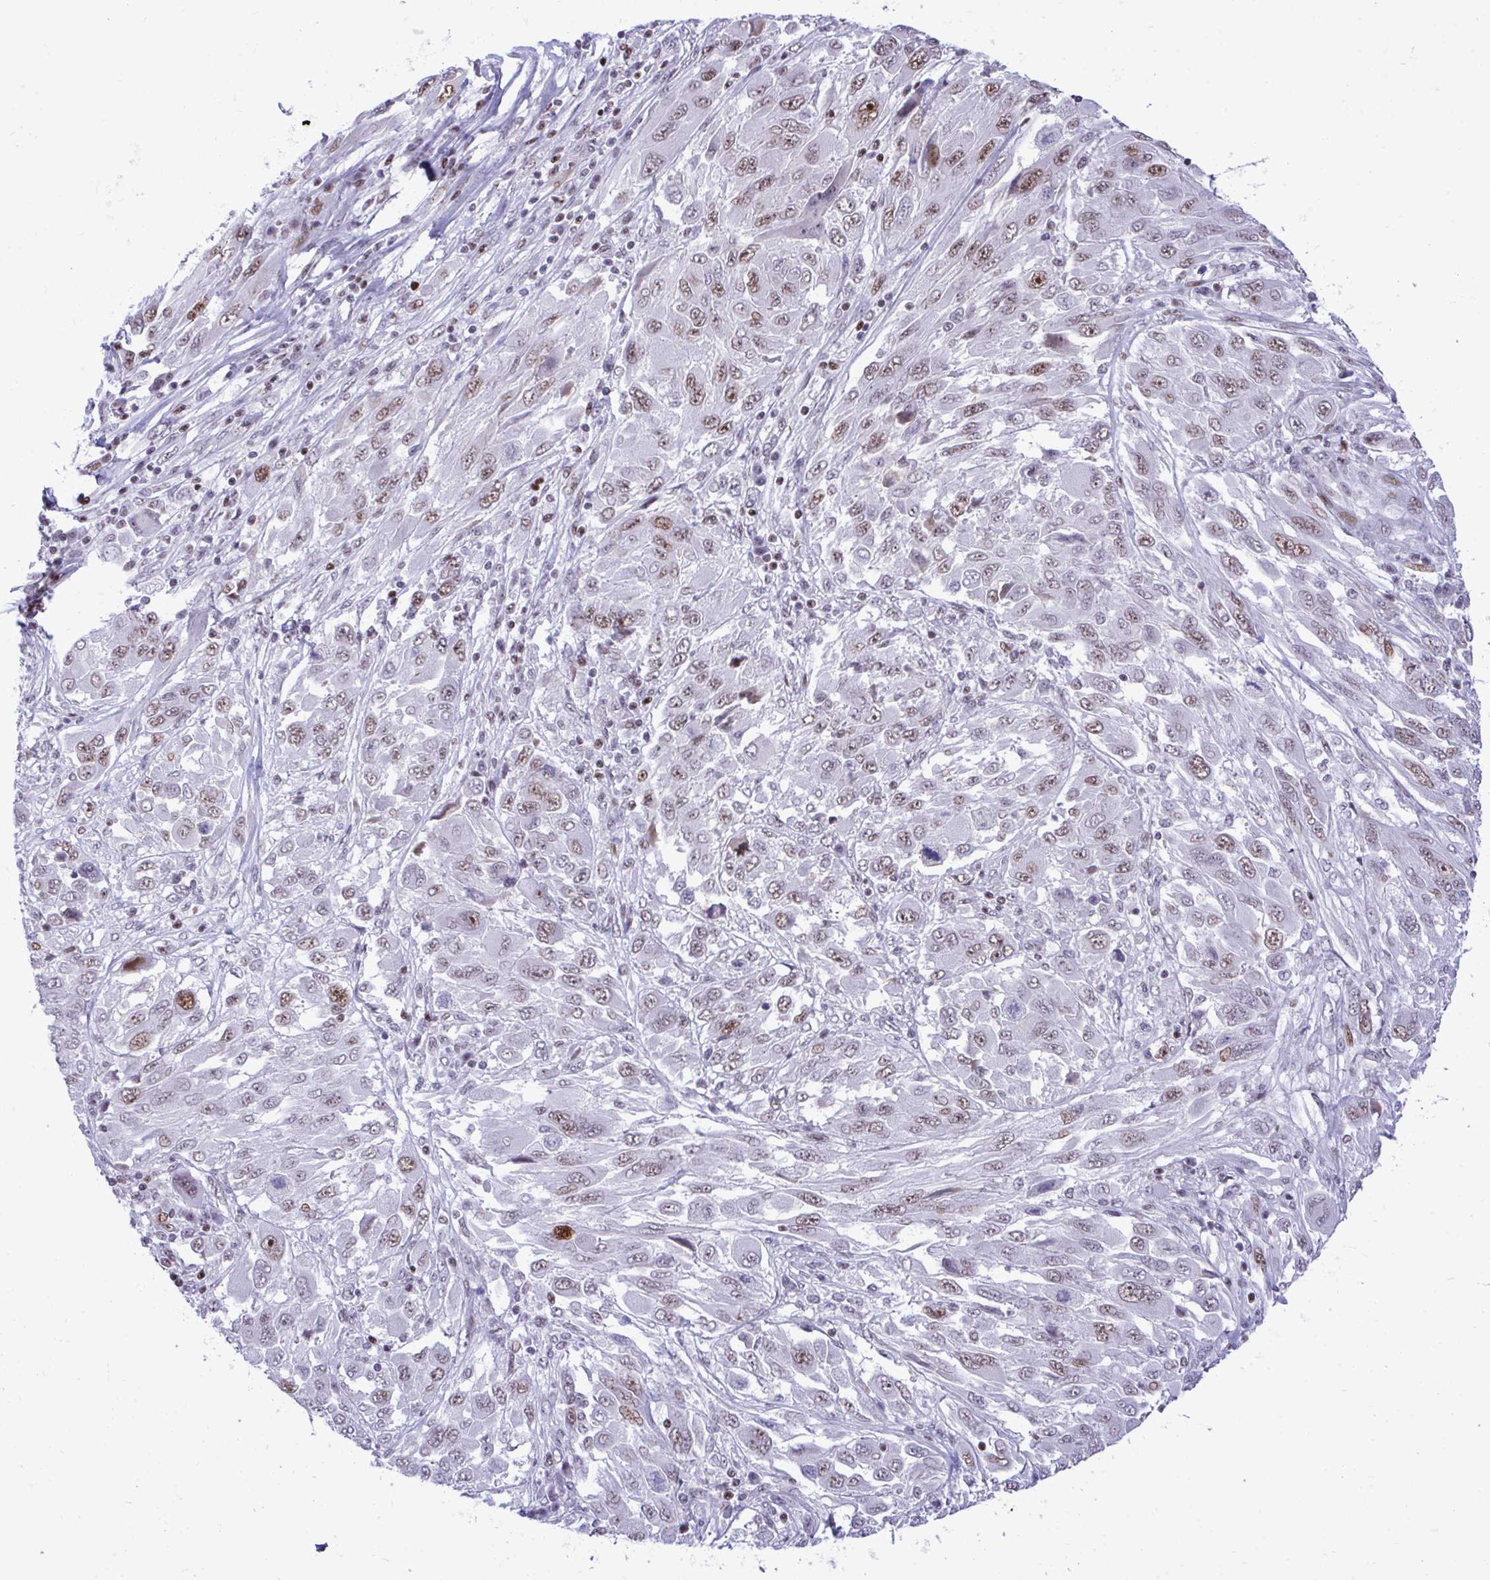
{"staining": {"intensity": "moderate", "quantity": "25%-75%", "location": "nuclear"}, "tissue": "melanoma", "cell_type": "Tumor cells", "image_type": "cancer", "snomed": [{"axis": "morphology", "description": "Malignant melanoma, NOS"}, {"axis": "topography", "description": "Skin"}], "caption": "Moderate nuclear staining for a protein is identified in about 25%-75% of tumor cells of malignant melanoma using immunohistochemistry.", "gene": "C14orf39", "patient": {"sex": "female", "age": 91}}